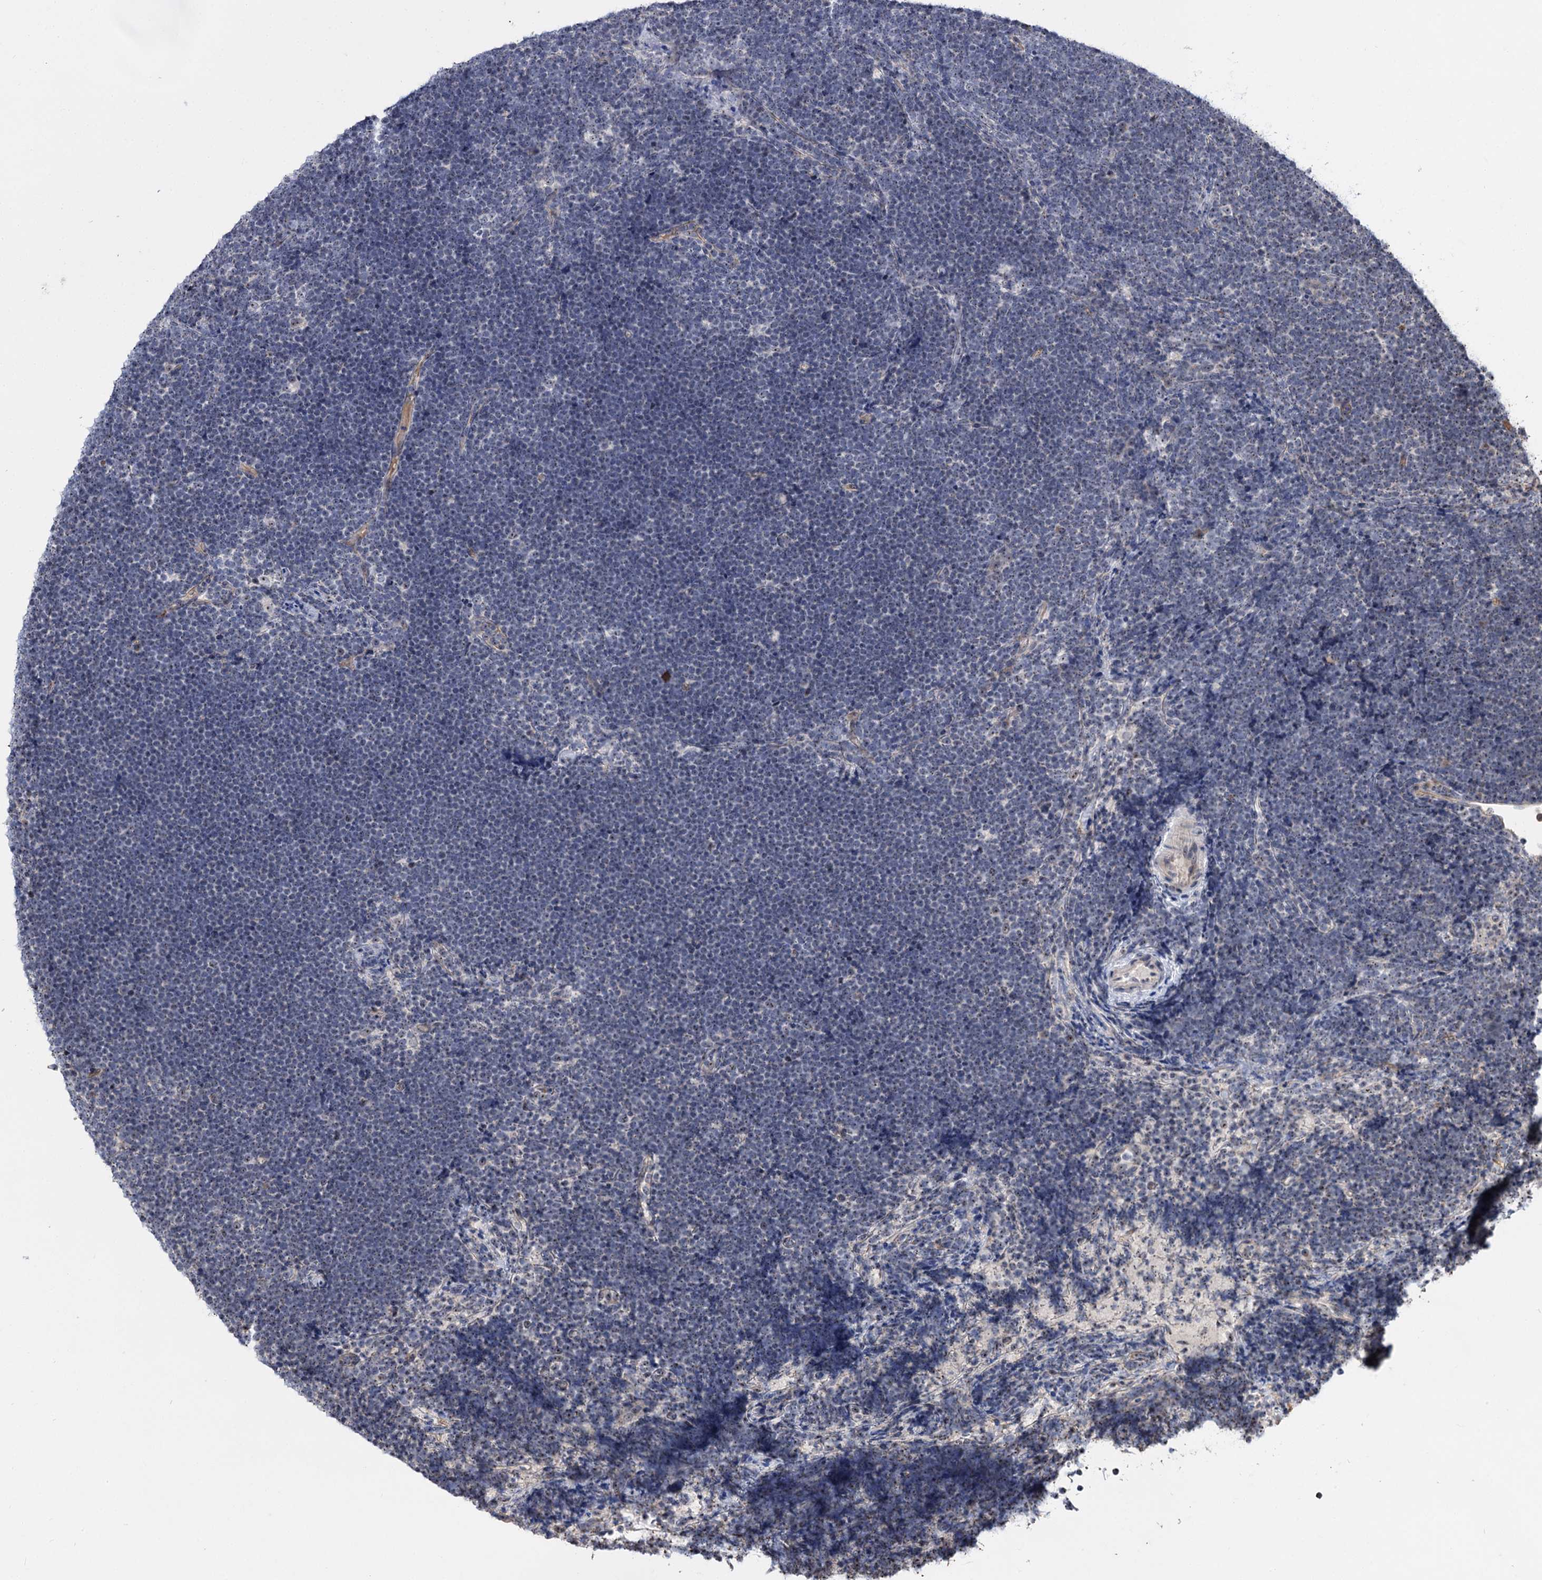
{"staining": {"intensity": "negative", "quantity": "none", "location": "none"}, "tissue": "lymphoma", "cell_type": "Tumor cells", "image_type": "cancer", "snomed": [{"axis": "morphology", "description": "Malignant lymphoma, non-Hodgkin's type, High grade"}, {"axis": "topography", "description": "Lymph node"}], "caption": "High-grade malignant lymphoma, non-Hodgkin's type was stained to show a protein in brown. There is no significant staining in tumor cells.", "gene": "SUPT20H", "patient": {"sex": "male", "age": 13}}